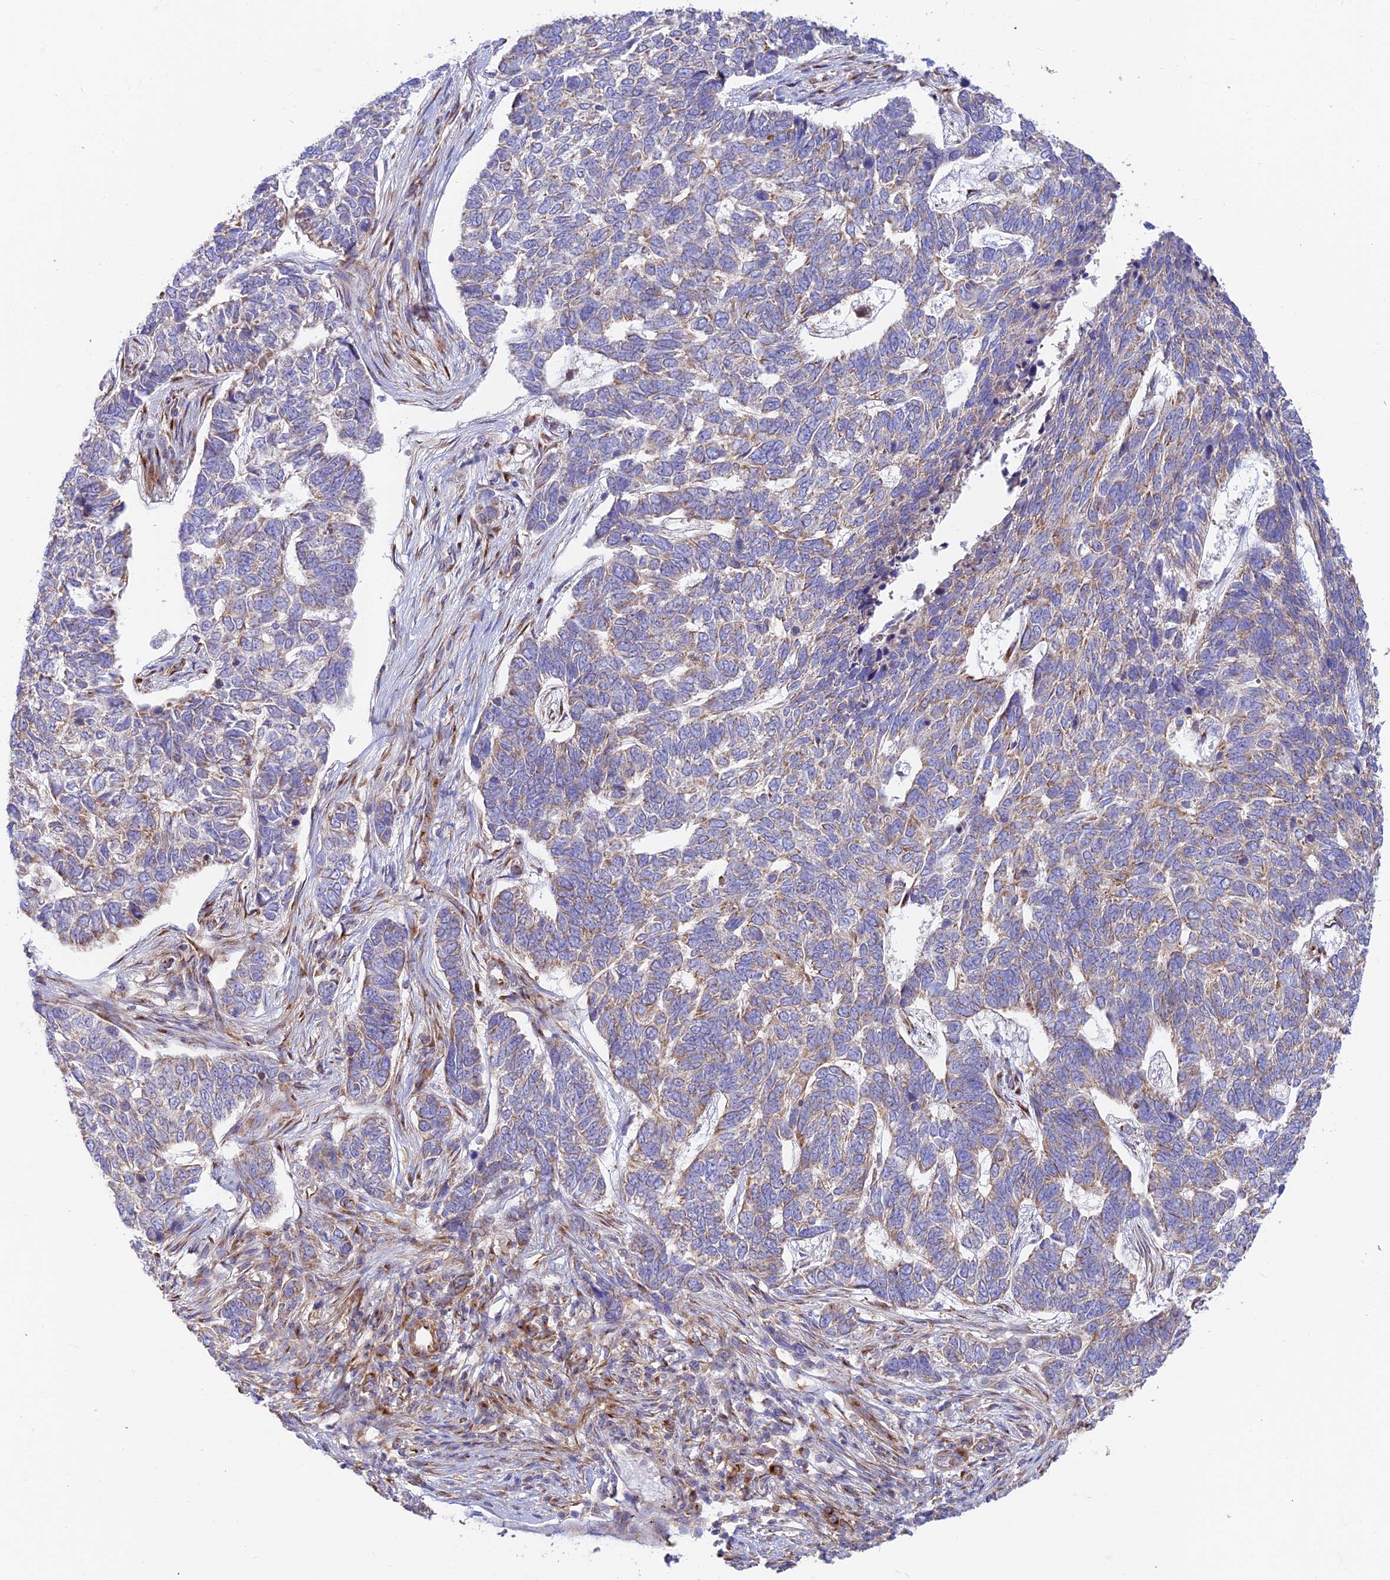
{"staining": {"intensity": "moderate", "quantity": ">75%", "location": "cytoplasmic/membranous"}, "tissue": "skin cancer", "cell_type": "Tumor cells", "image_type": "cancer", "snomed": [{"axis": "morphology", "description": "Basal cell carcinoma"}, {"axis": "topography", "description": "Skin"}], "caption": "Immunohistochemistry (IHC) (DAB (3,3'-diaminobenzidine)) staining of skin cancer shows moderate cytoplasmic/membranous protein staining in about >75% of tumor cells. (Stains: DAB (3,3'-diaminobenzidine) in brown, nuclei in blue, Microscopy: brightfield microscopy at high magnification).", "gene": "GOLGA3", "patient": {"sex": "female", "age": 65}}